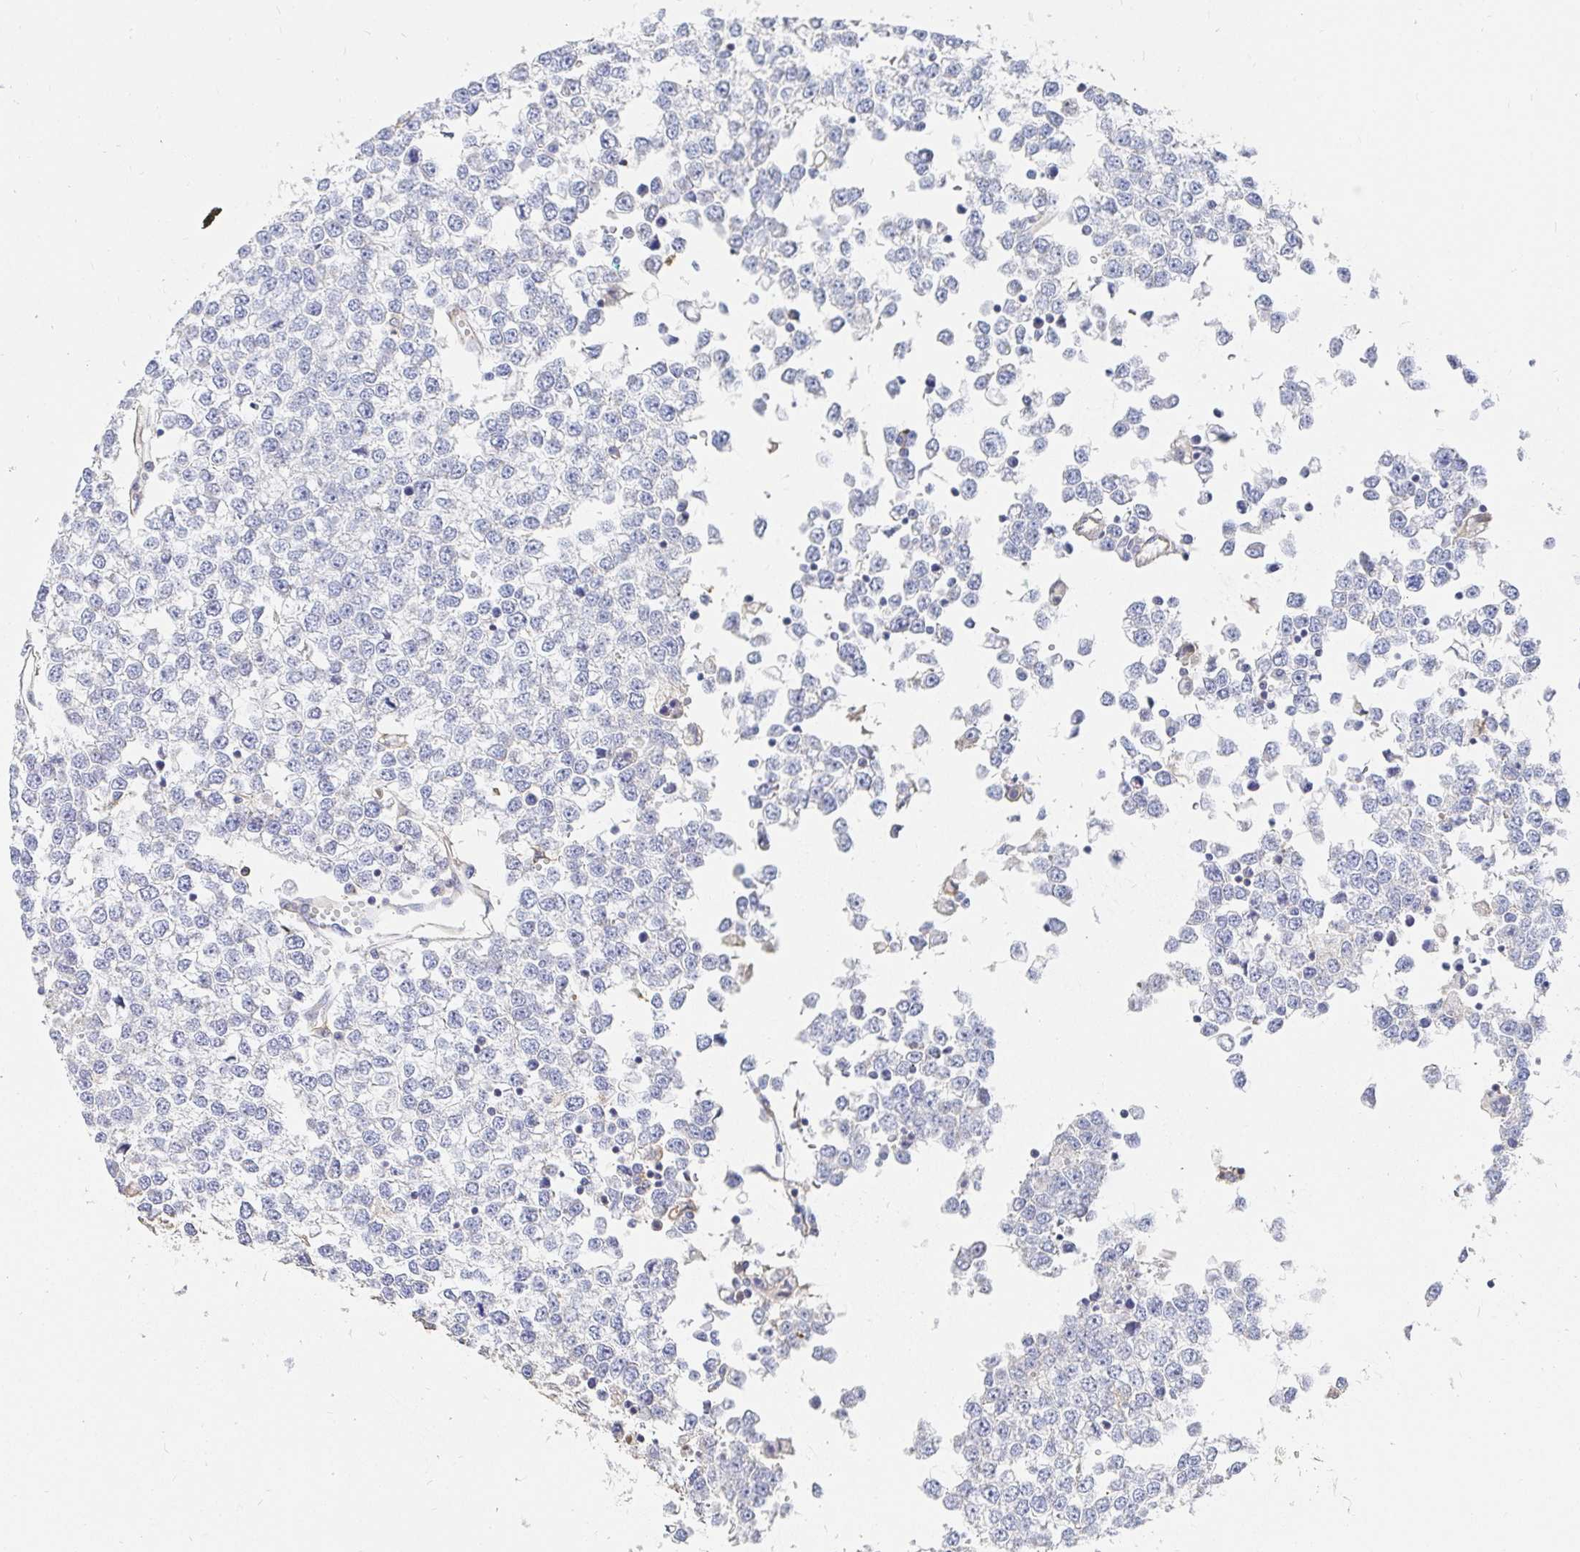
{"staining": {"intensity": "negative", "quantity": "none", "location": "none"}, "tissue": "testis cancer", "cell_type": "Tumor cells", "image_type": "cancer", "snomed": [{"axis": "morphology", "description": "Seminoma, NOS"}, {"axis": "topography", "description": "Testis"}], "caption": "Immunohistochemistry photomicrograph of testis cancer stained for a protein (brown), which demonstrates no staining in tumor cells. Brightfield microscopy of immunohistochemistry (IHC) stained with DAB (brown) and hematoxylin (blue), captured at high magnification.", "gene": "TSPAN19", "patient": {"sex": "male", "age": 65}}